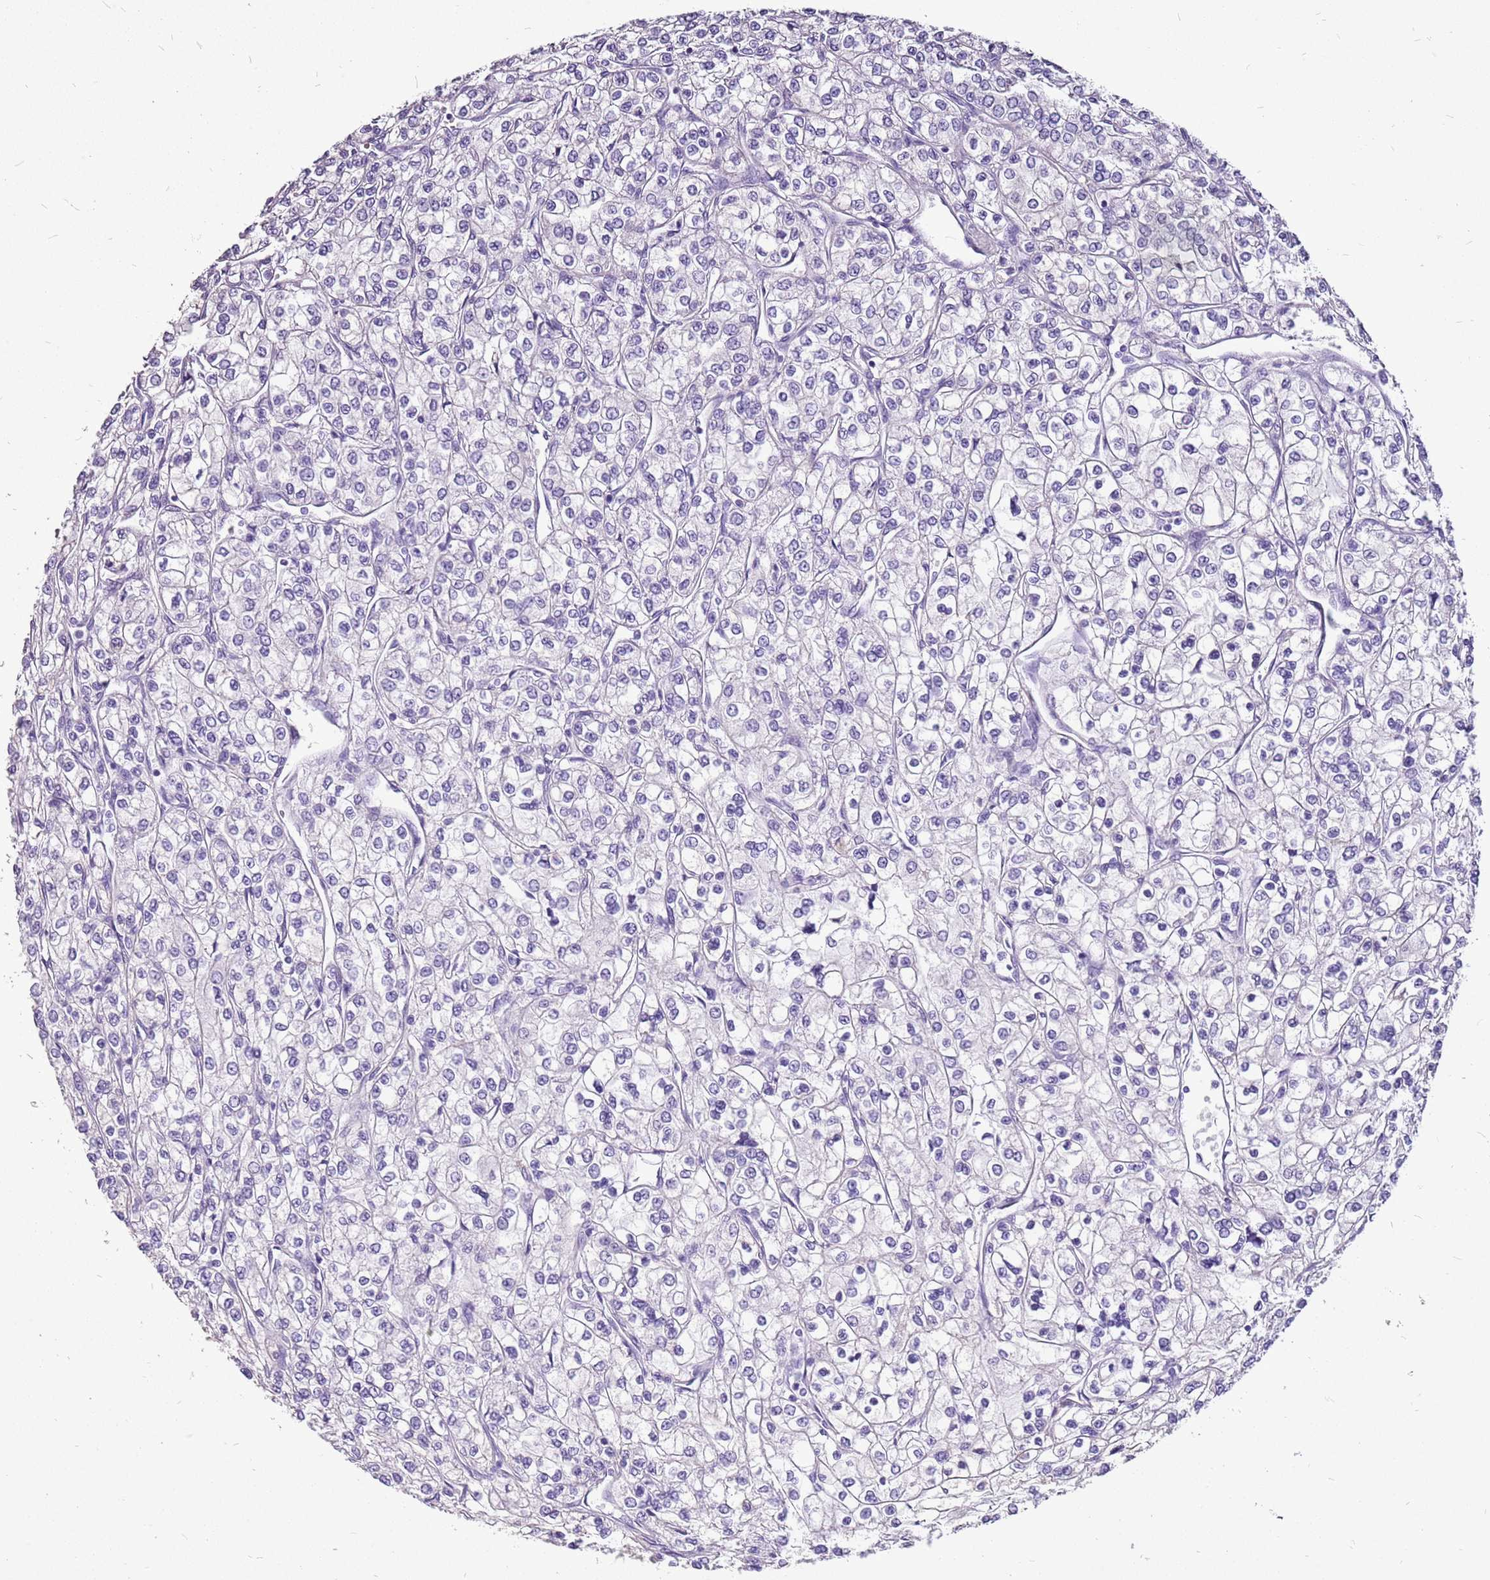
{"staining": {"intensity": "negative", "quantity": "none", "location": "none"}, "tissue": "renal cancer", "cell_type": "Tumor cells", "image_type": "cancer", "snomed": [{"axis": "morphology", "description": "Adenocarcinoma, NOS"}, {"axis": "topography", "description": "Kidney"}], "caption": "Immunohistochemical staining of human renal cancer shows no significant staining in tumor cells.", "gene": "ACSS3", "patient": {"sex": "male", "age": 80}}